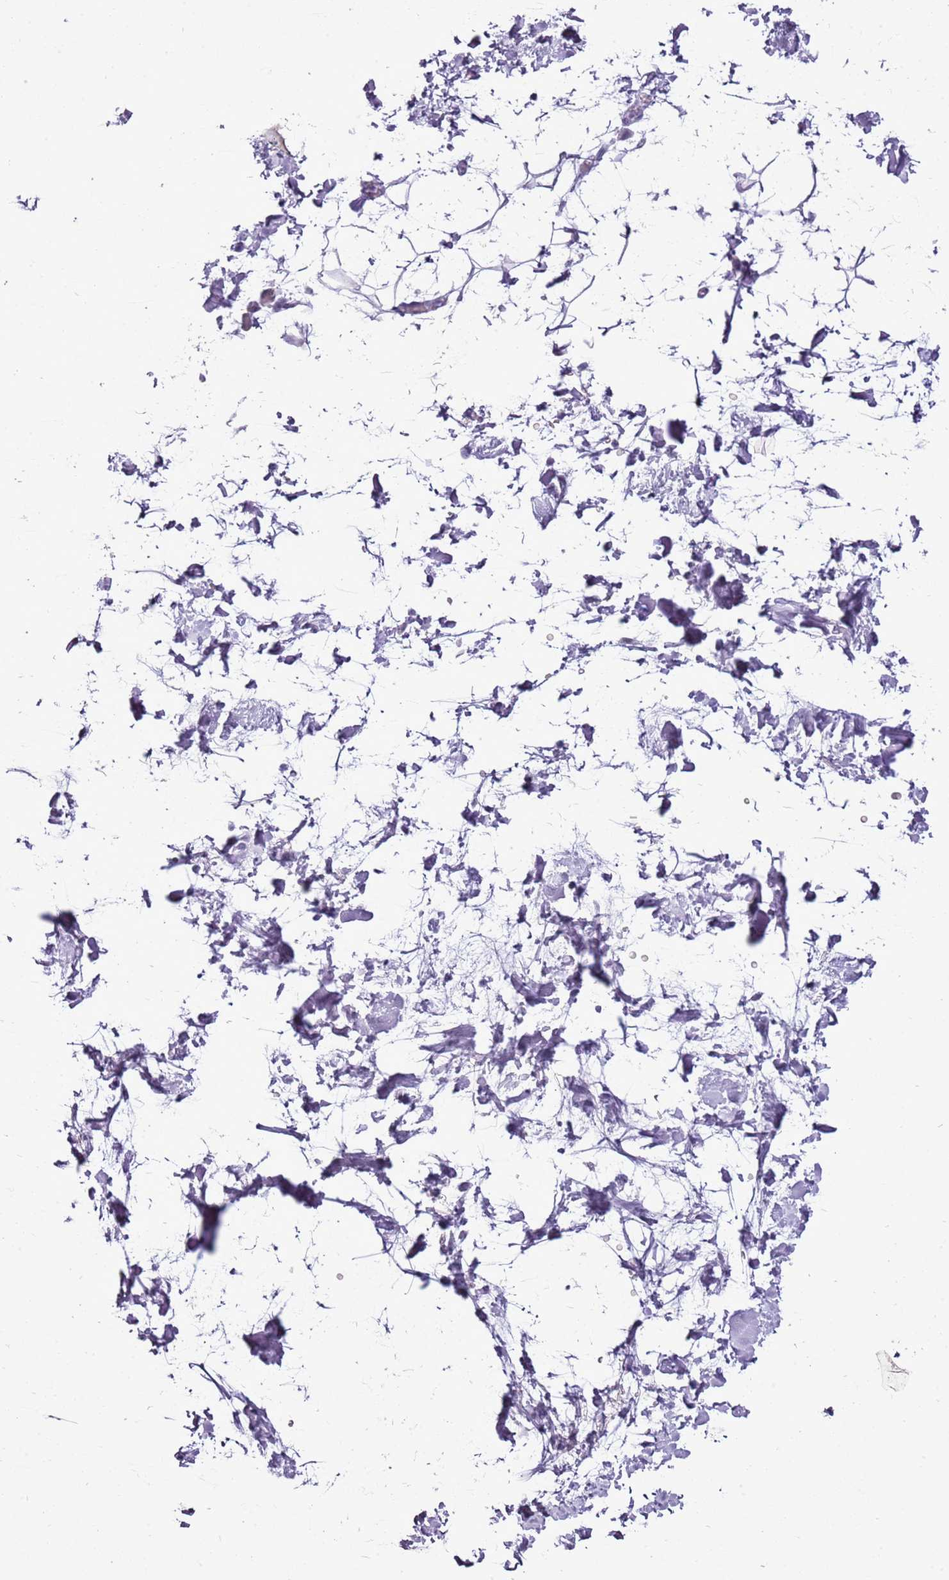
{"staining": {"intensity": "negative", "quantity": "none", "location": "none"}, "tissue": "adipose tissue", "cell_type": "Adipocytes", "image_type": "normal", "snomed": [{"axis": "morphology", "description": "Normal tissue, NOS"}, {"axis": "topography", "description": "Soft tissue"}], "caption": "This is a micrograph of immunohistochemistry staining of unremarkable adipose tissue, which shows no positivity in adipocytes.", "gene": "RPL3L", "patient": {"sex": "male", "age": 72}}